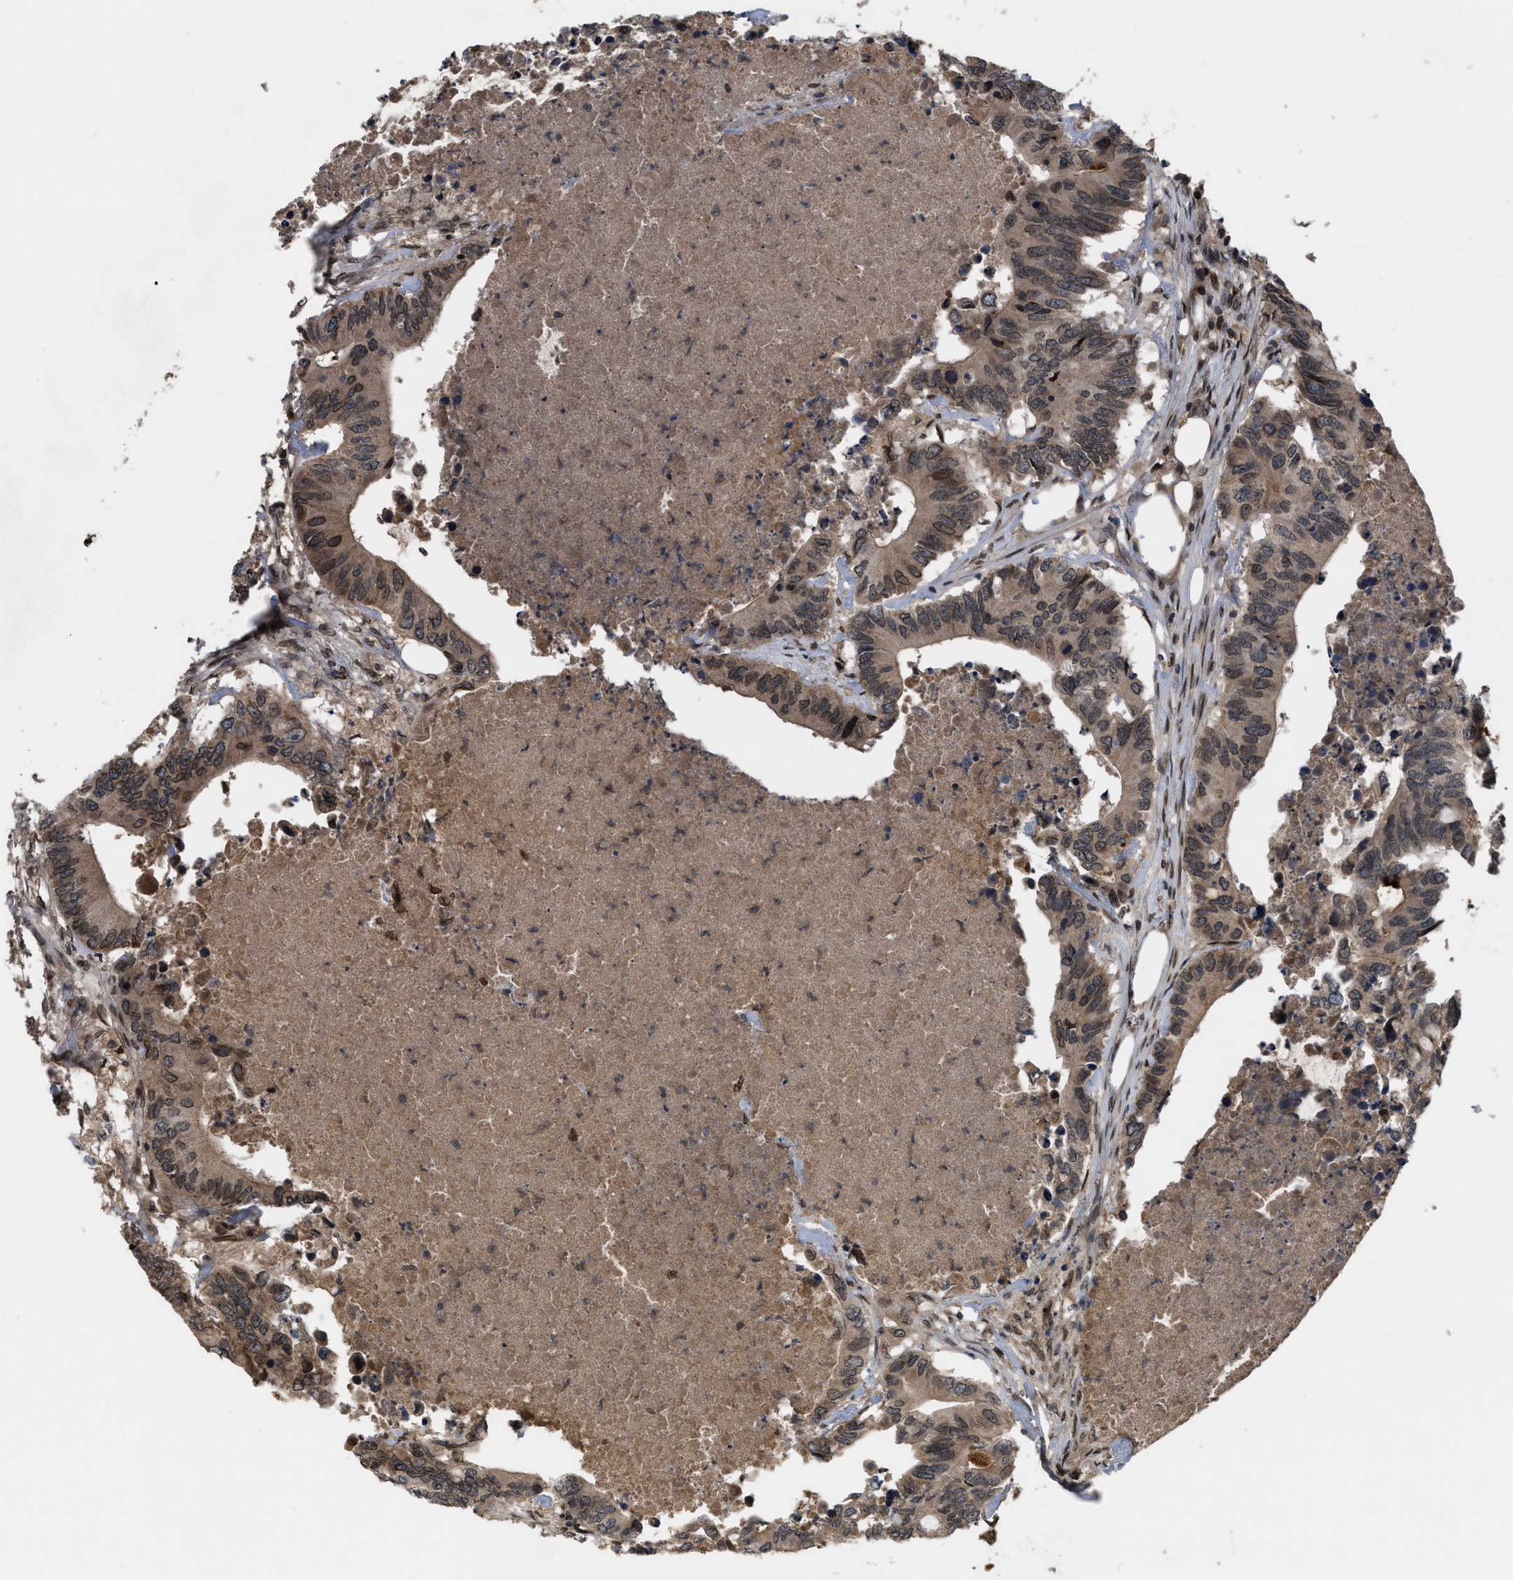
{"staining": {"intensity": "moderate", "quantity": ">75%", "location": "cytoplasmic/membranous,nuclear"}, "tissue": "colorectal cancer", "cell_type": "Tumor cells", "image_type": "cancer", "snomed": [{"axis": "morphology", "description": "Adenocarcinoma, NOS"}, {"axis": "topography", "description": "Colon"}], "caption": "Protein expression analysis of colorectal adenocarcinoma reveals moderate cytoplasmic/membranous and nuclear positivity in about >75% of tumor cells.", "gene": "CRY1", "patient": {"sex": "male", "age": 71}}